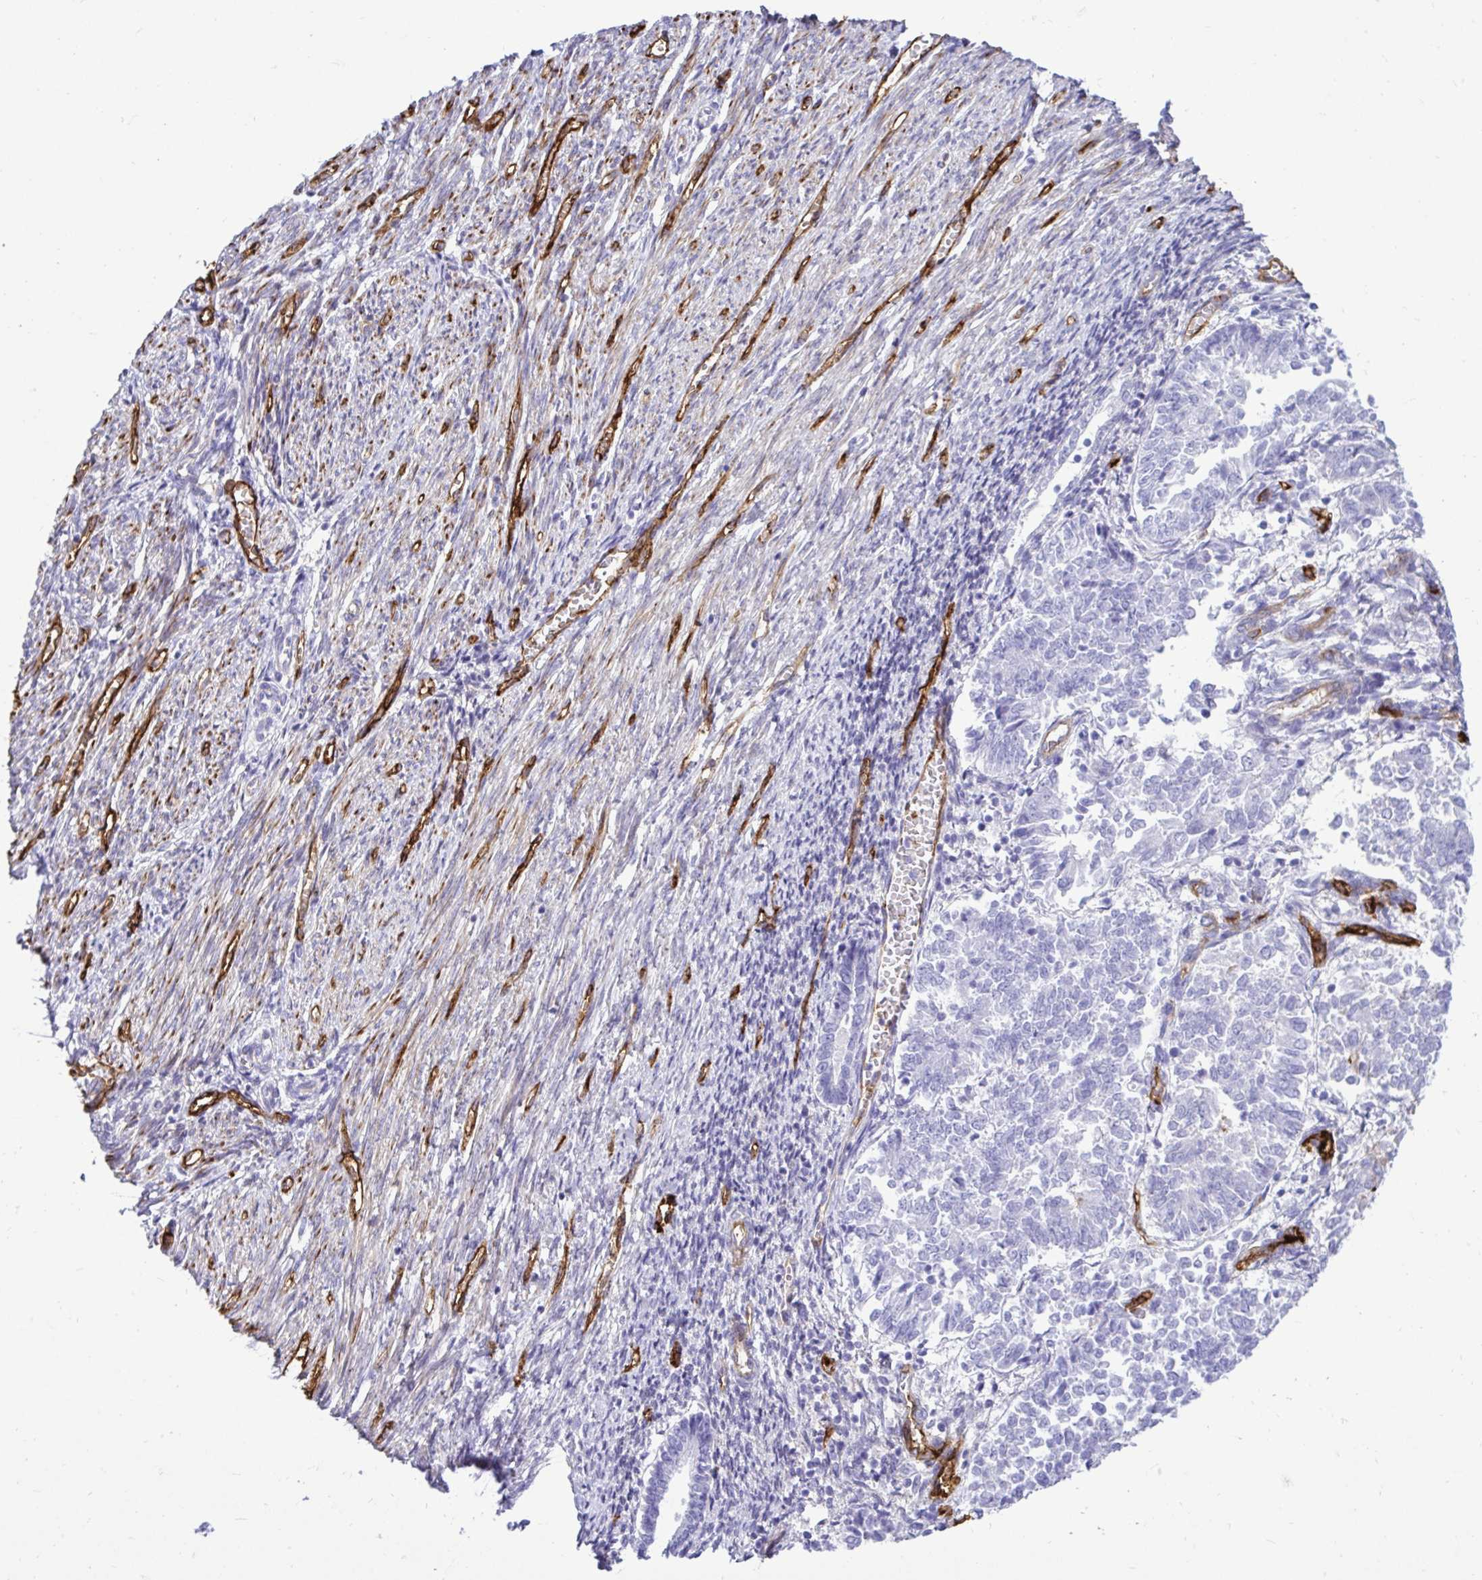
{"staining": {"intensity": "negative", "quantity": "none", "location": "none"}, "tissue": "endometrial cancer", "cell_type": "Tumor cells", "image_type": "cancer", "snomed": [{"axis": "morphology", "description": "Adenocarcinoma, NOS"}, {"axis": "topography", "description": "Endometrium"}], "caption": "This image is of endometrial adenocarcinoma stained with IHC to label a protein in brown with the nuclei are counter-stained blue. There is no expression in tumor cells. (DAB (3,3'-diaminobenzidine) IHC with hematoxylin counter stain).", "gene": "ABCG2", "patient": {"sex": "female", "age": 65}}